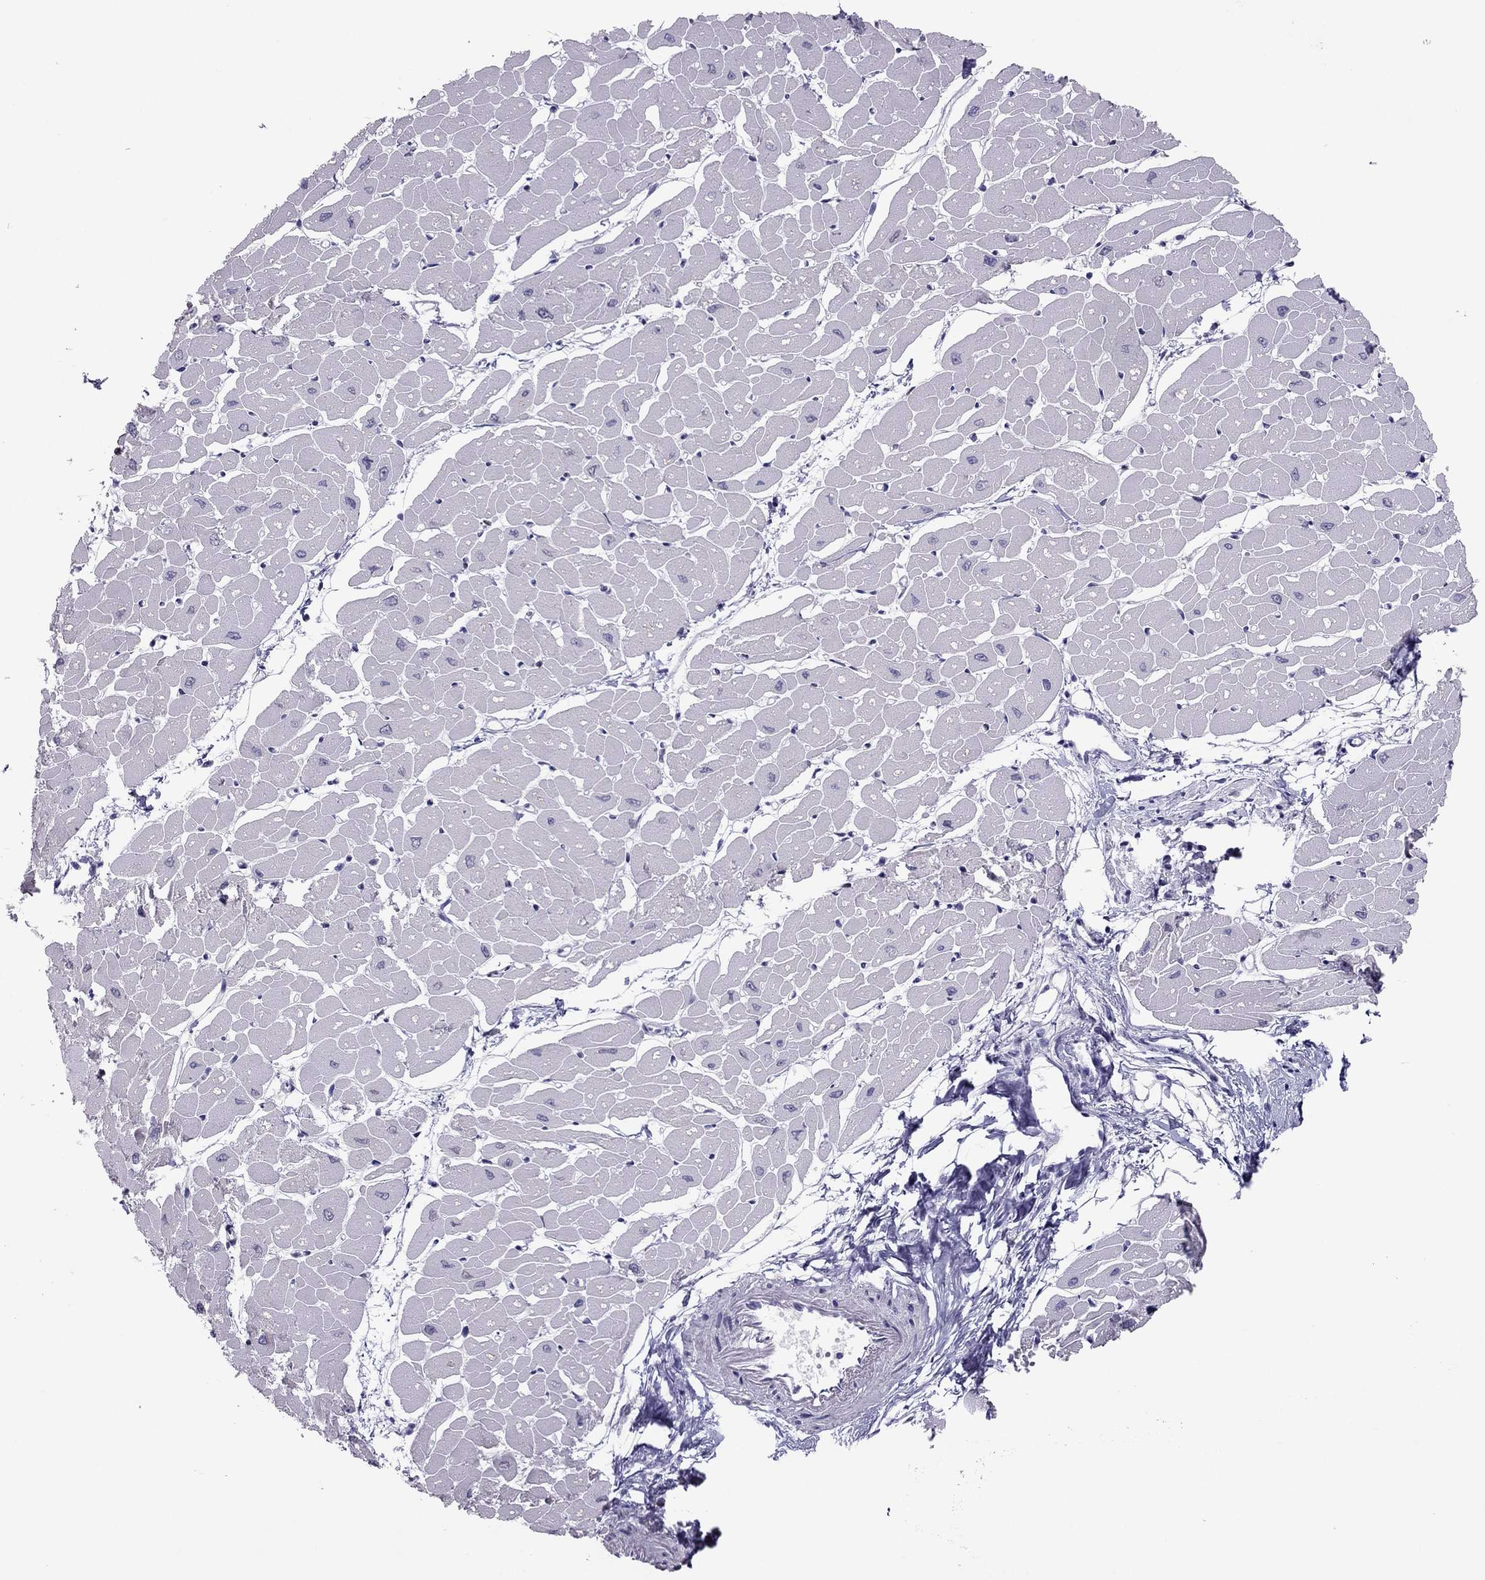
{"staining": {"intensity": "negative", "quantity": "none", "location": "none"}, "tissue": "heart muscle", "cell_type": "Cardiomyocytes", "image_type": "normal", "snomed": [{"axis": "morphology", "description": "Normal tissue, NOS"}, {"axis": "topography", "description": "Heart"}], "caption": "Protein analysis of unremarkable heart muscle displays no significant expression in cardiomyocytes. (IHC, brightfield microscopy, high magnification).", "gene": "RGS8", "patient": {"sex": "male", "age": 57}}